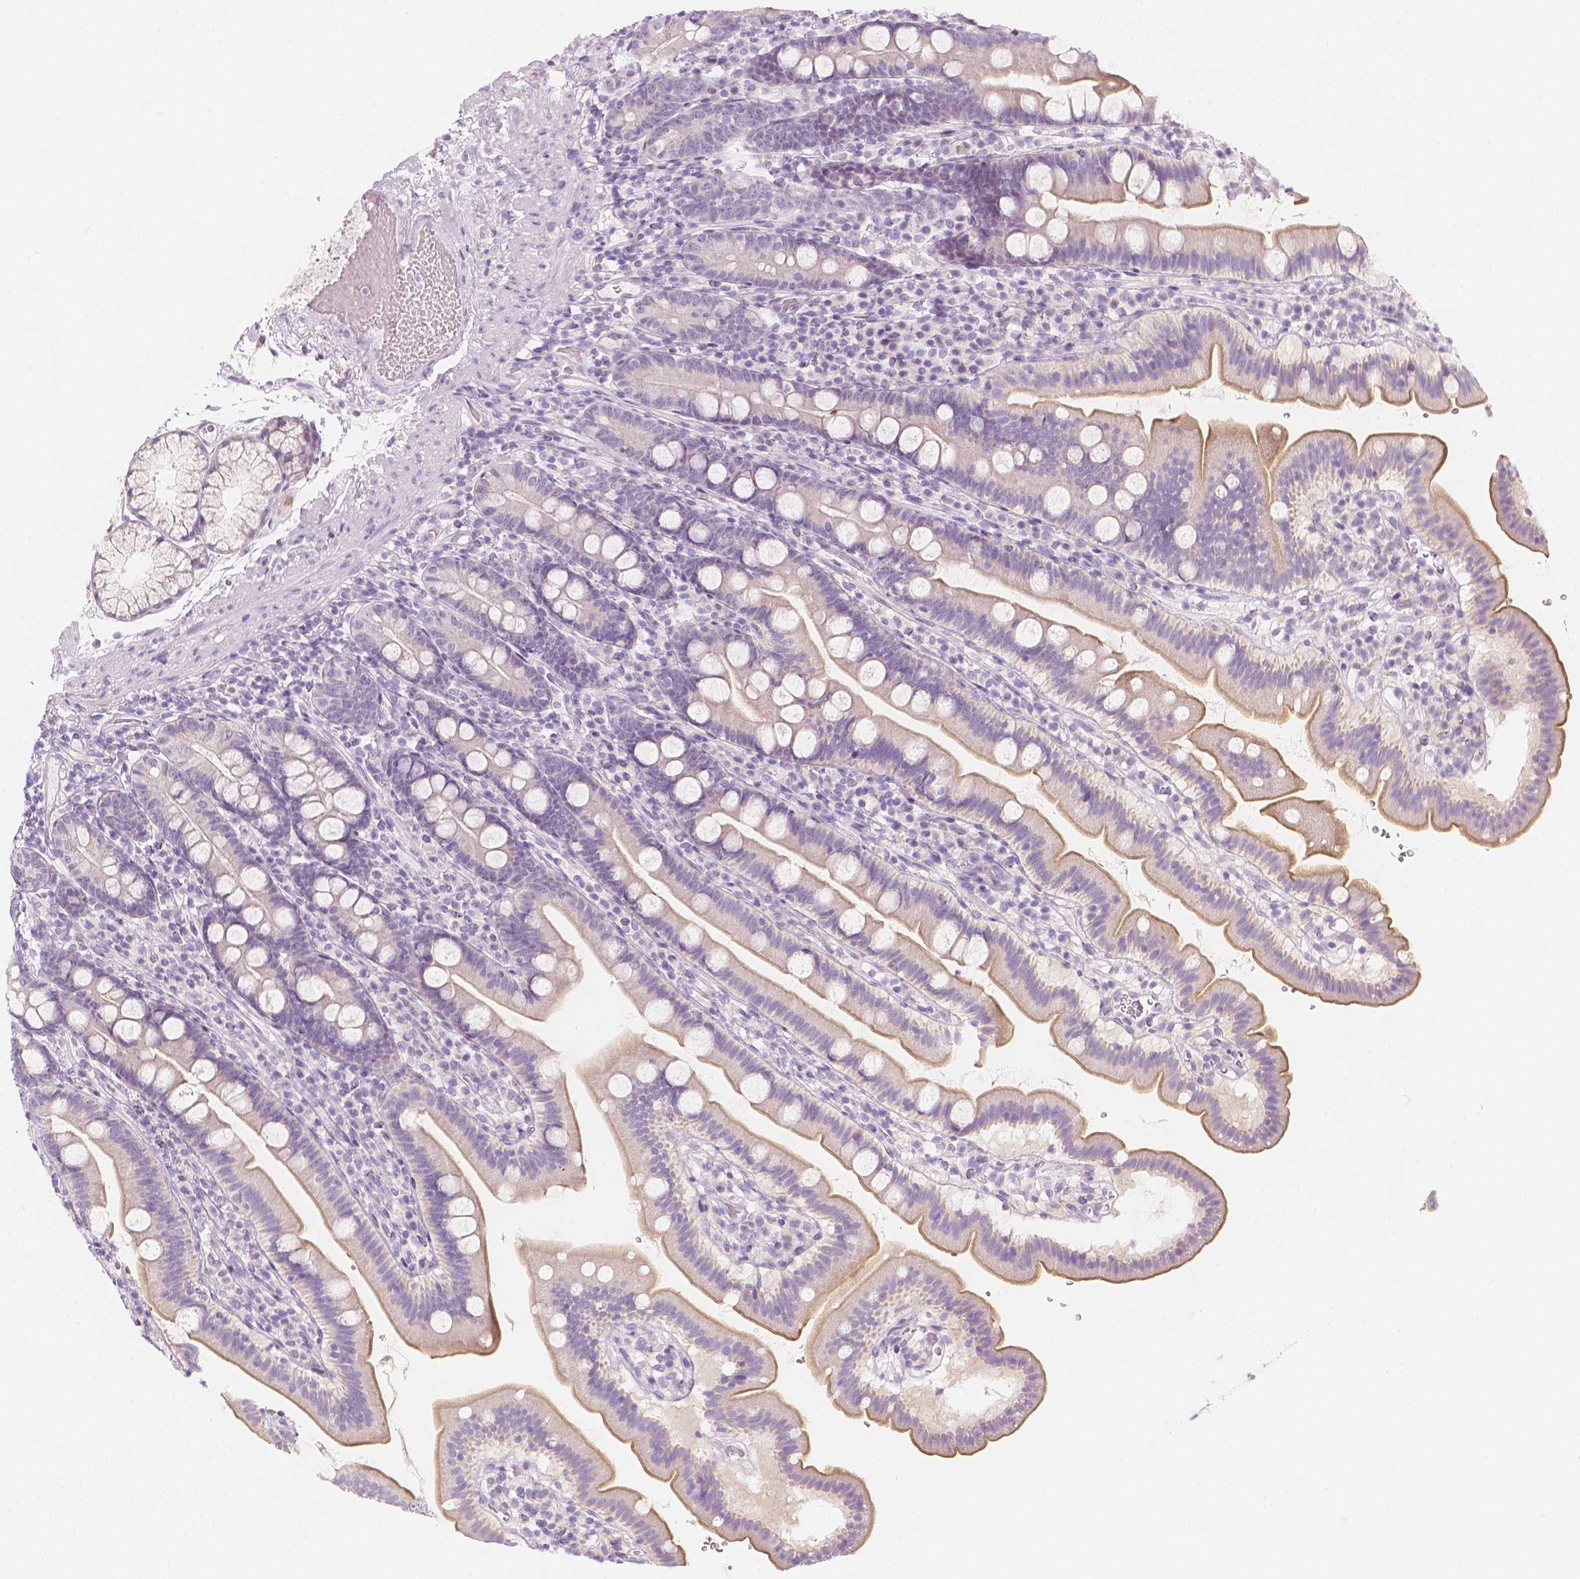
{"staining": {"intensity": "weak", "quantity": "25%-75%", "location": "cytoplasmic/membranous"}, "tissue": "duodenum", "cell_type": "Glandular cells", "image_type": "normal", "snomed": [{"axis": "morphology", "description": "Normal tissue, NOS"}, {"axis": "topography", "description": "Duodenum"}], "caption": "Immunohistochemistry (DAB) staining of normal duodenum displays weak cytoplasmic/membranous protein positivity in about 25%-75% of glandular cells.", "gene": "RBFOX1", "patient": {"sex": "female", "age": 67}}